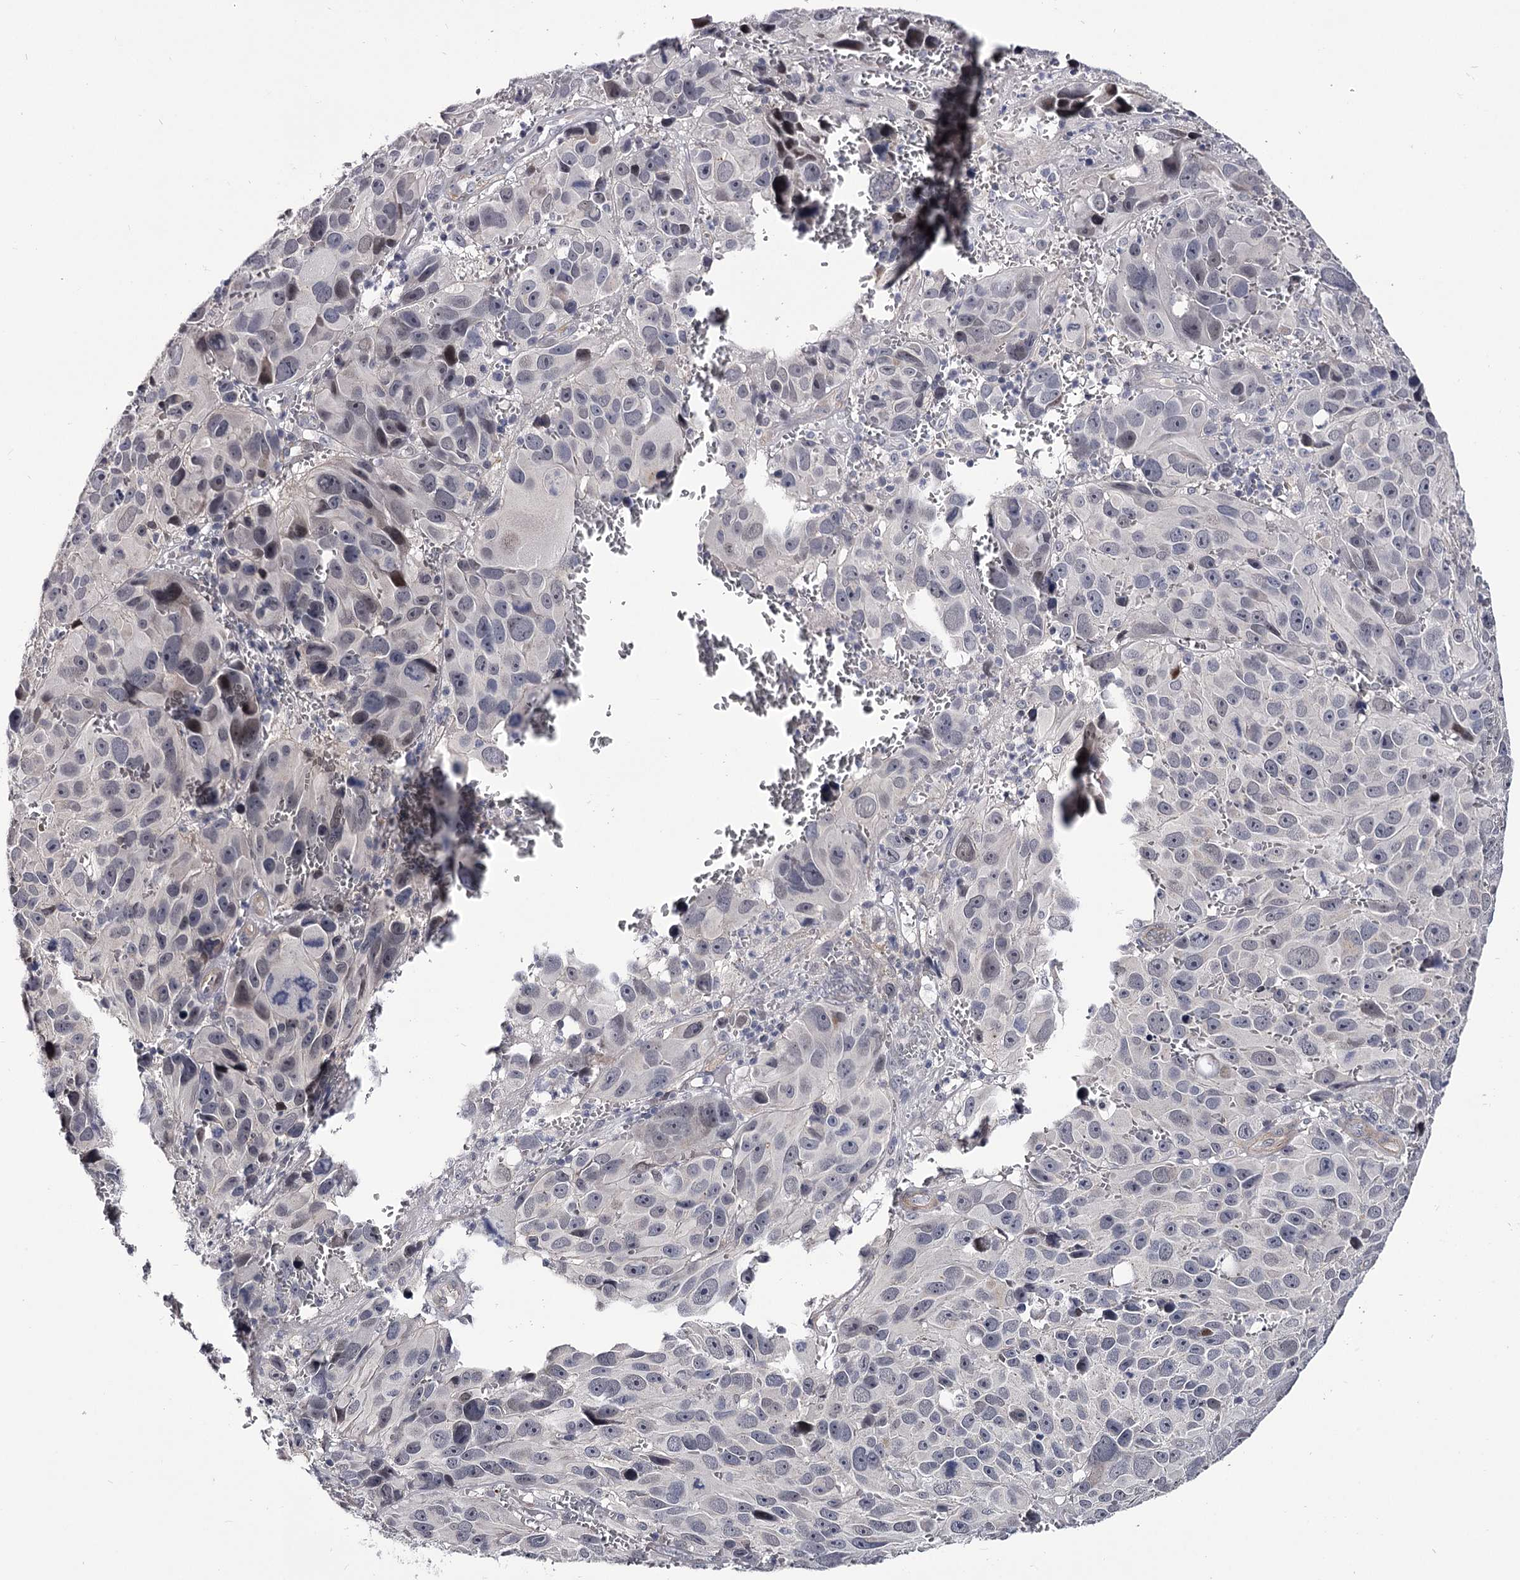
{"staining": {"intensity": "moderate", "quantity": "<25%", "location": "nuclear"}, "tissue": "melanoma", "cell_type": "Tumor cells", "image_type": "cancer", "snomed": [{"axis": "morphology", "description": "Malignant melanoma, NOS"}, {"axis": "topography", "description": "Skin"}], "caption": "Immunohistochemical staining of malignant melanoma exhibits low levels of moderate nuclear protein staining in approximately <25% of tumor cells. Using DAB (3,3'-diaminobenzidine) (brown) and hematoxylin (blue) stains, captured at high magnification using brightfield microscopy.", "gene": "OVOL2", "patient": {"sex": "male", "age": 84}}